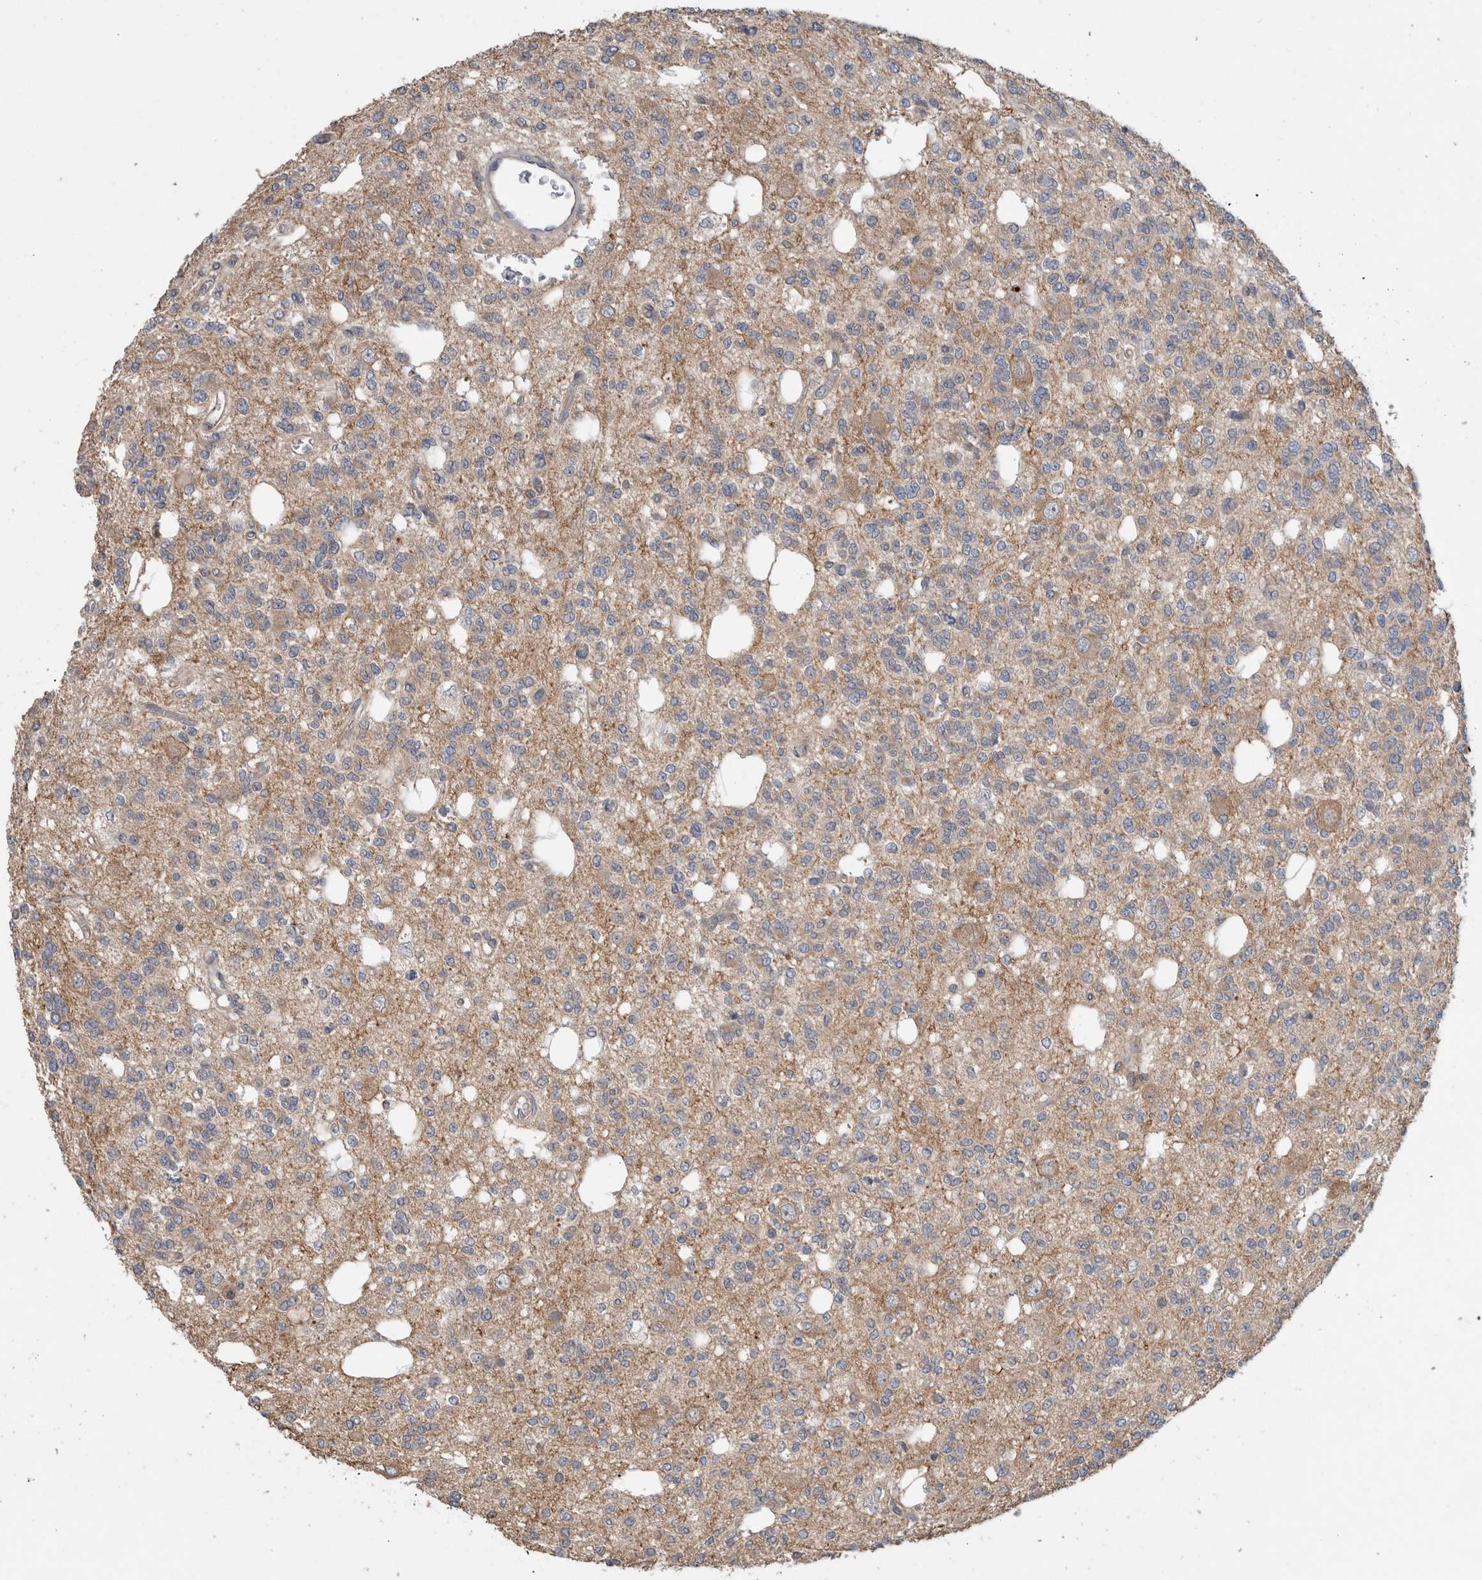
{"staining": {"intensity": "weak", "quantity": "<25%", "location": "cytoplasmic/membranous"}, "tissue": "glioma", "cell_type": "Tumor cells", "image_type": "cancer", "snomed": [{"axis": "morphology", "description": "Glioma, malignant, Low grade"}, {"axis": "topography", "description": "Brain"}], "caption": "Human malignant glioma (low-grade) stained for a protein using IHC demonstrates no staining in tumor cells.", "gene": "TARBP1", "patient": {"sex": "male", "age": 38}}